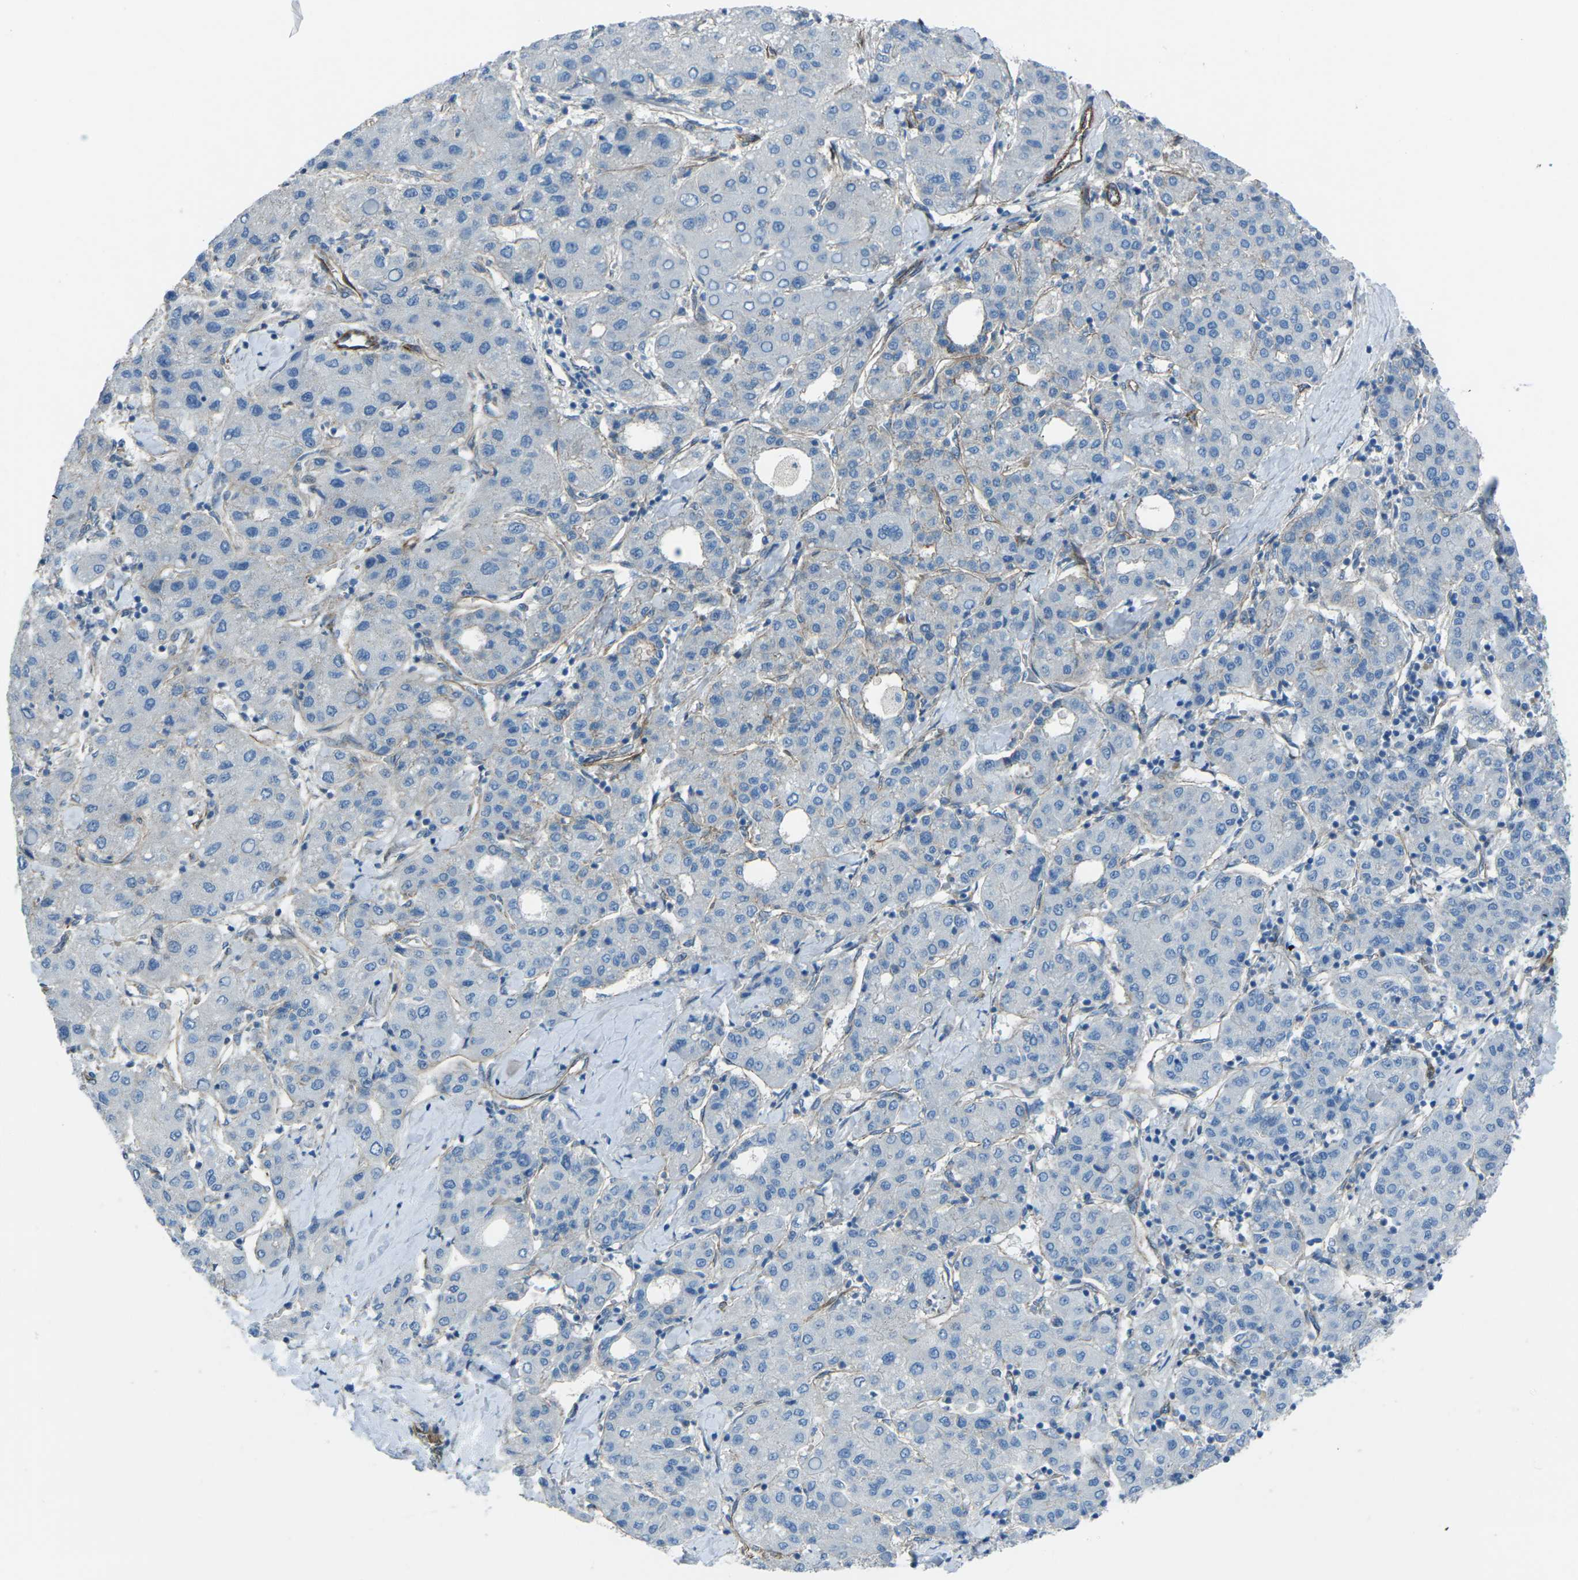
{"staining": {"intensity": "negative", "quantity": "none", "location": "none"}, "tissue": "liver cancer", "cell_type": "Tumor cells", "image_type": "cancer", "snomed": [{"axis": "morphology", "description": "Carcinoma, Hepatocellular, NOS"}, {"axis": "topography", "description": "Liver"}], "caption": "An image of liver cancer (hepatocellular carcinoma) stained for a protein displays no brown staining in tumor cells. (IHC, brightfield microscopy, high magnification).", "gene": "UTRN", "patient": {"sex": "male", "age": 65}}